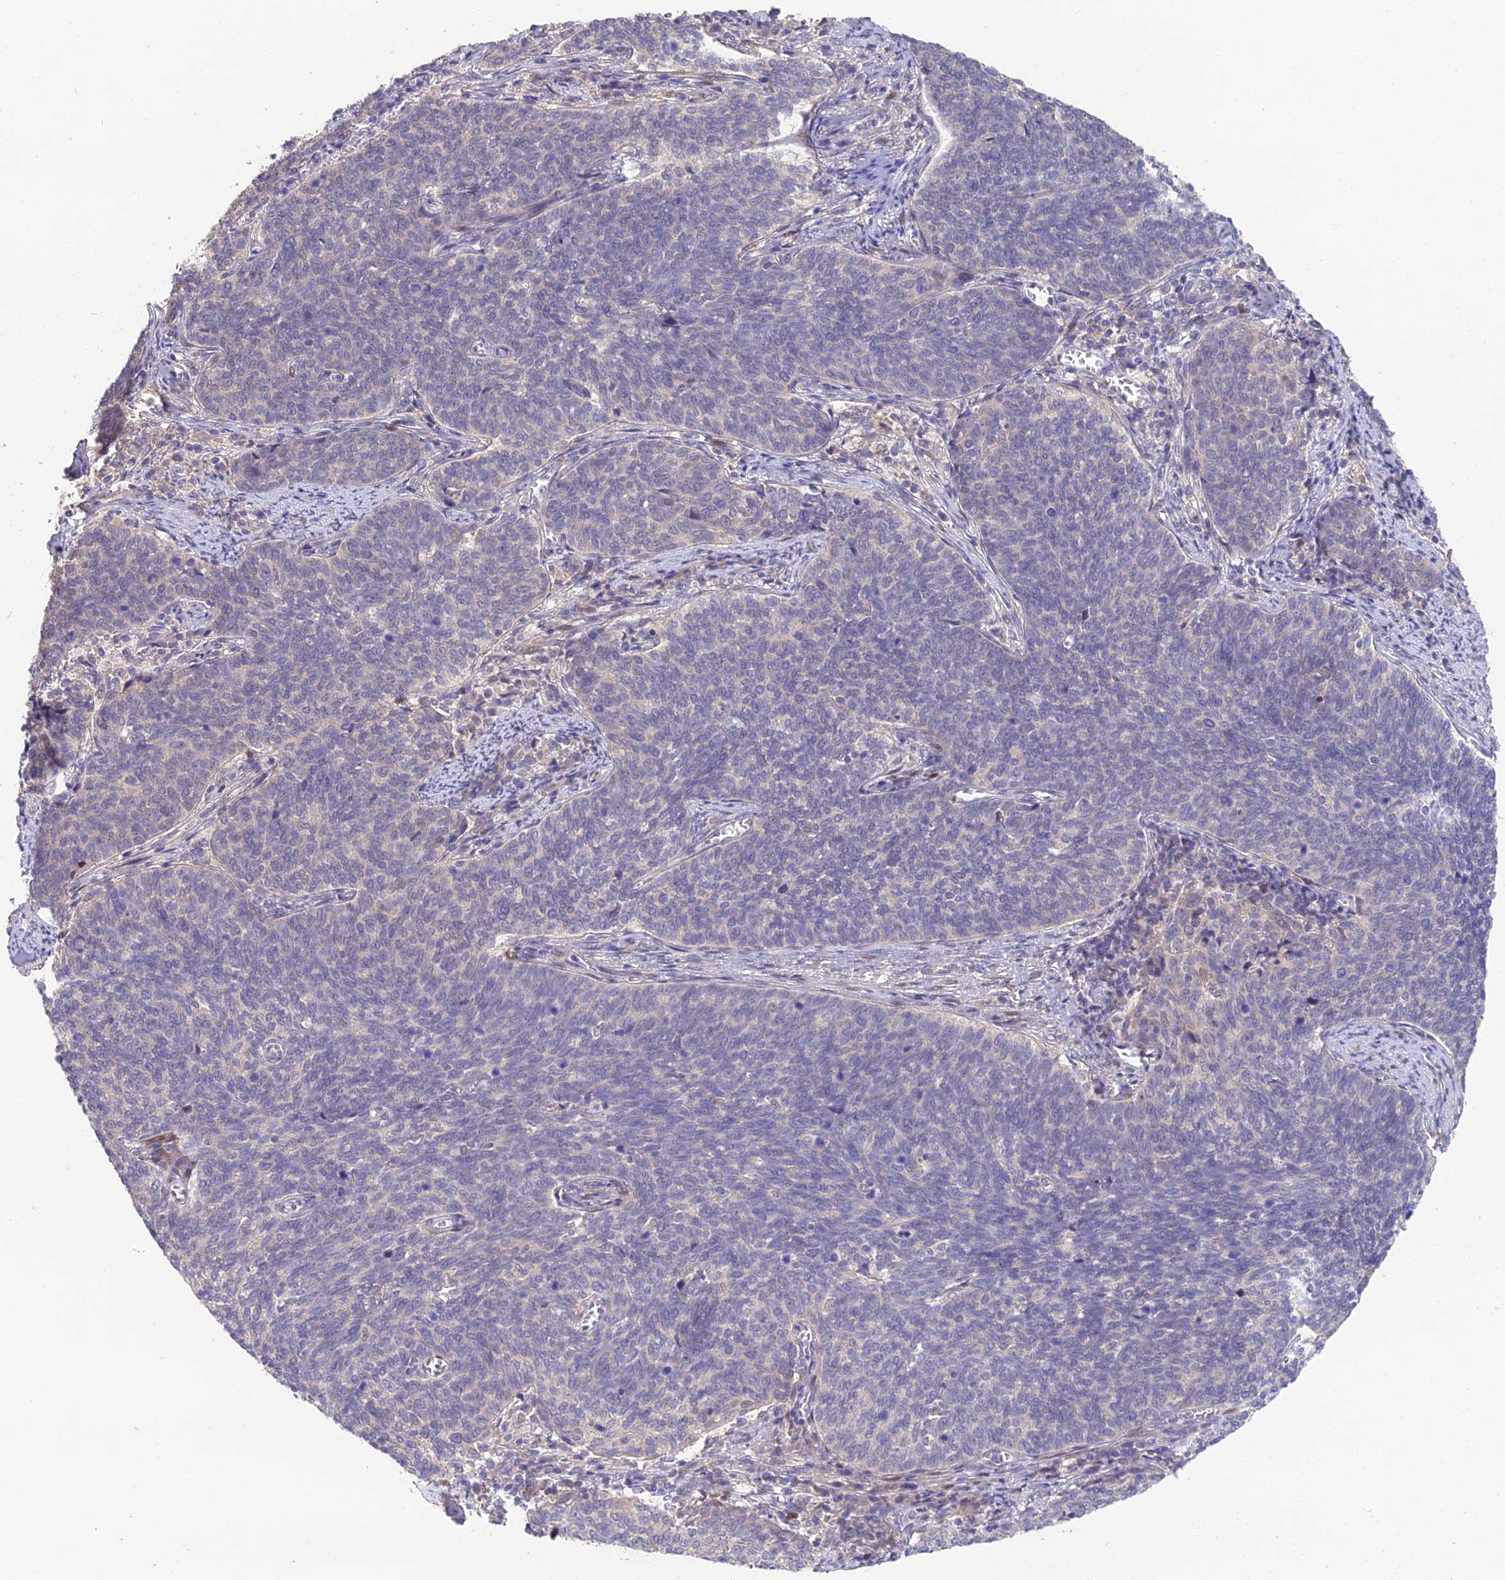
{"staining": {"intensity": "negative", "quantity": "none", "location": "none"}, "tissue": "cervical cancer", "cell_type": "Tumor cells", "image_type": "cancer", "snomed": [{"axis": "morphology", "description": "Squamous cell carcinoma, NOS"}, {"axis": "topography", "description": "Cervix"}], "caption": "An immunohistochemistry (IHC) photomicrograph of cervical cancer (squamous cell carcinoma) is shown. There is no staining in tumor cells of cervical cancer (squamous cell carcinoma).", "gene": "PUS10", "patient": {"sex": "female", "age": 39}}